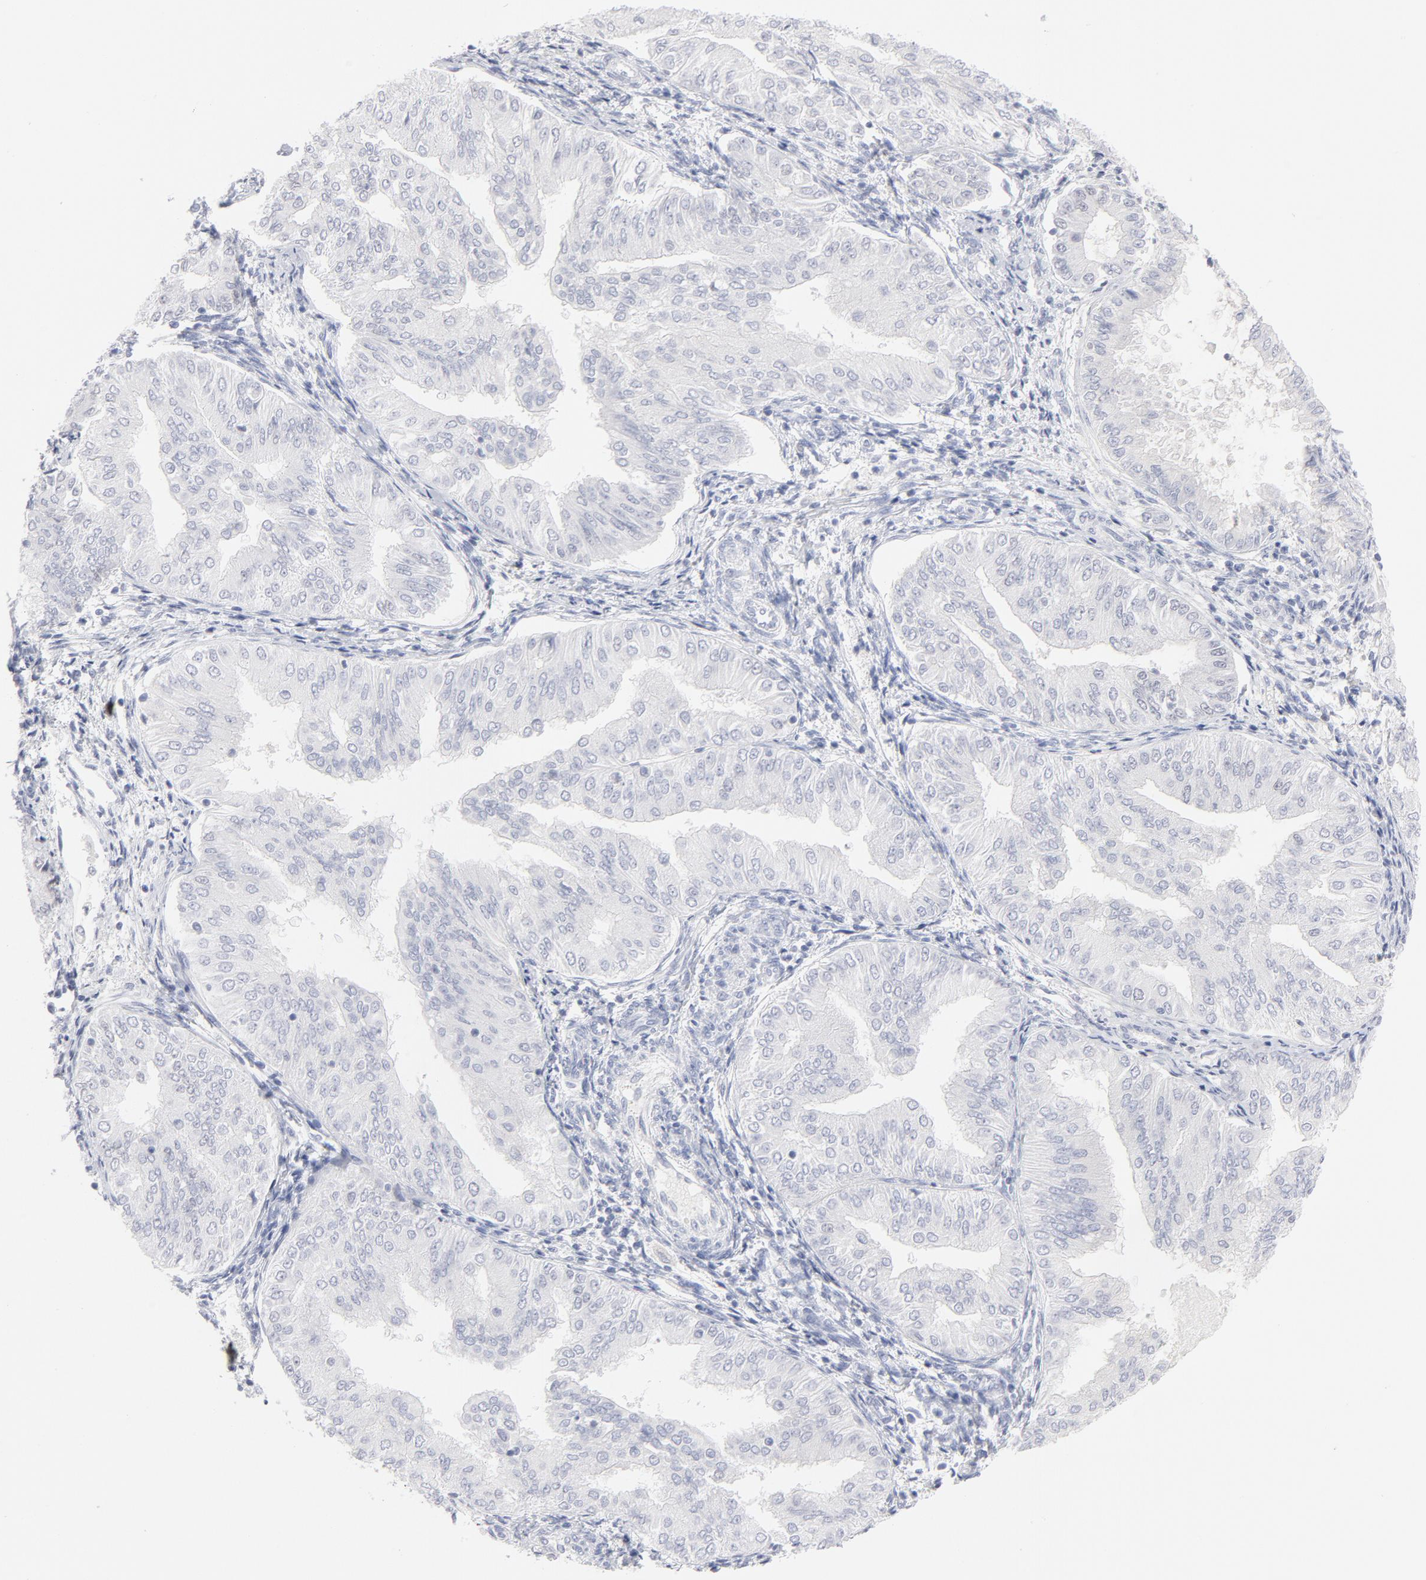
{"staining": {"intensity": "negative", "quantity": "none", "location": "none"}, "tissue": "endometrial cancer", "cell_type": "Tumor cells", "image_type": "cancer", "snomed": [{"axis": "morphology", "description": "Adenocarcinoma, NOS"}, {"axis": "topography", "description": "Endometrium"}], "caption": "There is no significant expression in tumor cells of adenocarcinoma (endometrial). The staining is performed using DAB (3,3'-diaminobenzidine) brown chromogen with nuclei counter-stained in using hematoxylin.", "gene": "MCM7", "patient": {"sex": "female", "age": 53}}